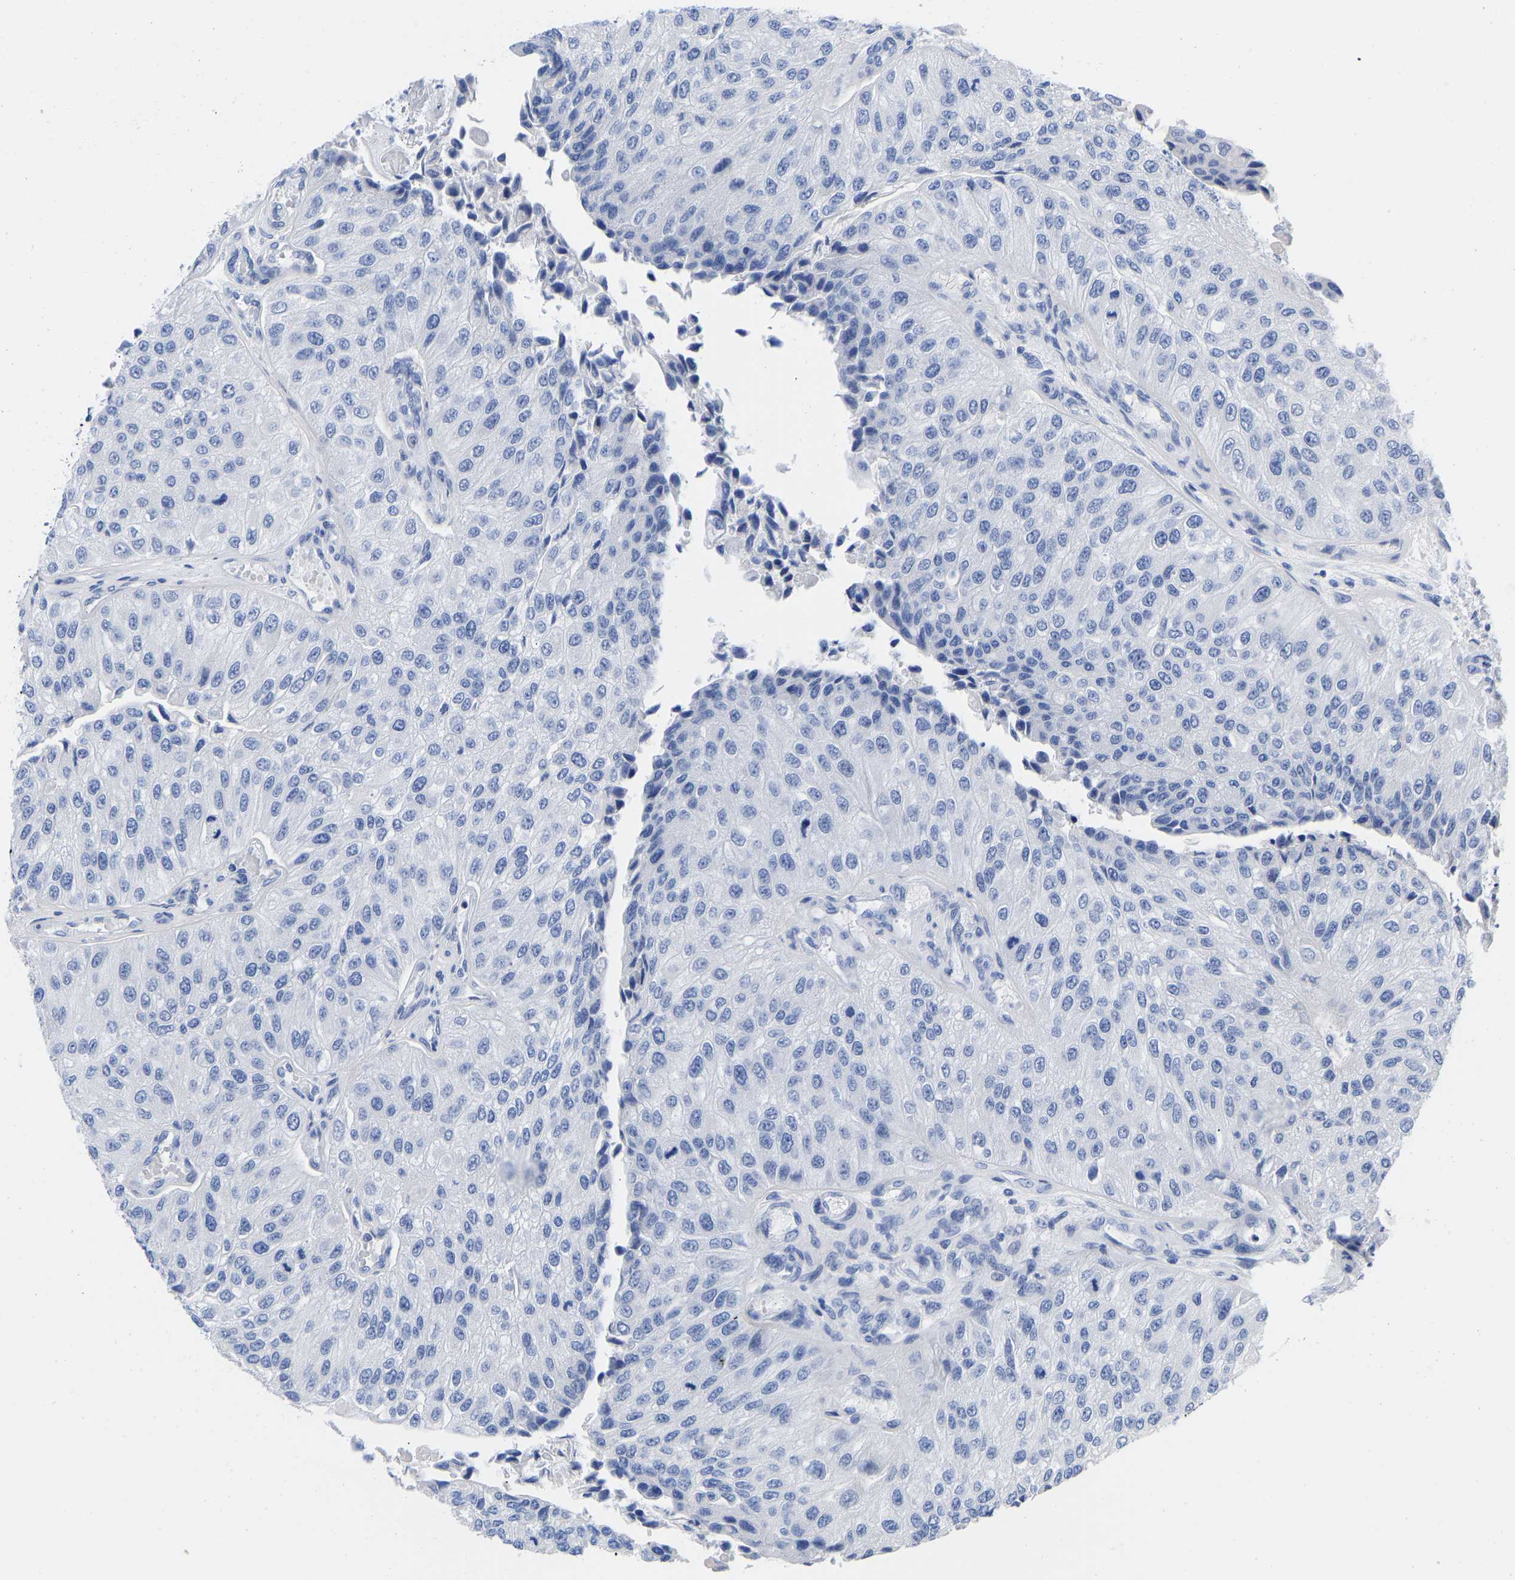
{"staining": {"intensity": "negative", "quantity": "none", "location": "none"}, "tissue": "urothelial cancer", "cell_type": "Tumor cells", "image_type": "cancer", "snomed": [{"axis": "morphology", "description": "Urothelial carcinoma, High grade"}, {"axis": "topography", "description": "Kidney"}, {"axis": "topography", "description": "Urinary bladder"}], "caption": "Immunohistochemistry (IHC) image of urothelial carcinoma (high-grade) stained for a protein (brown), which shows no staining in tumor cells. (DAB IHC with hematoxylin counter stain).", "gene": "GPA33", "patient": {"sex": "male", "age": 77}}